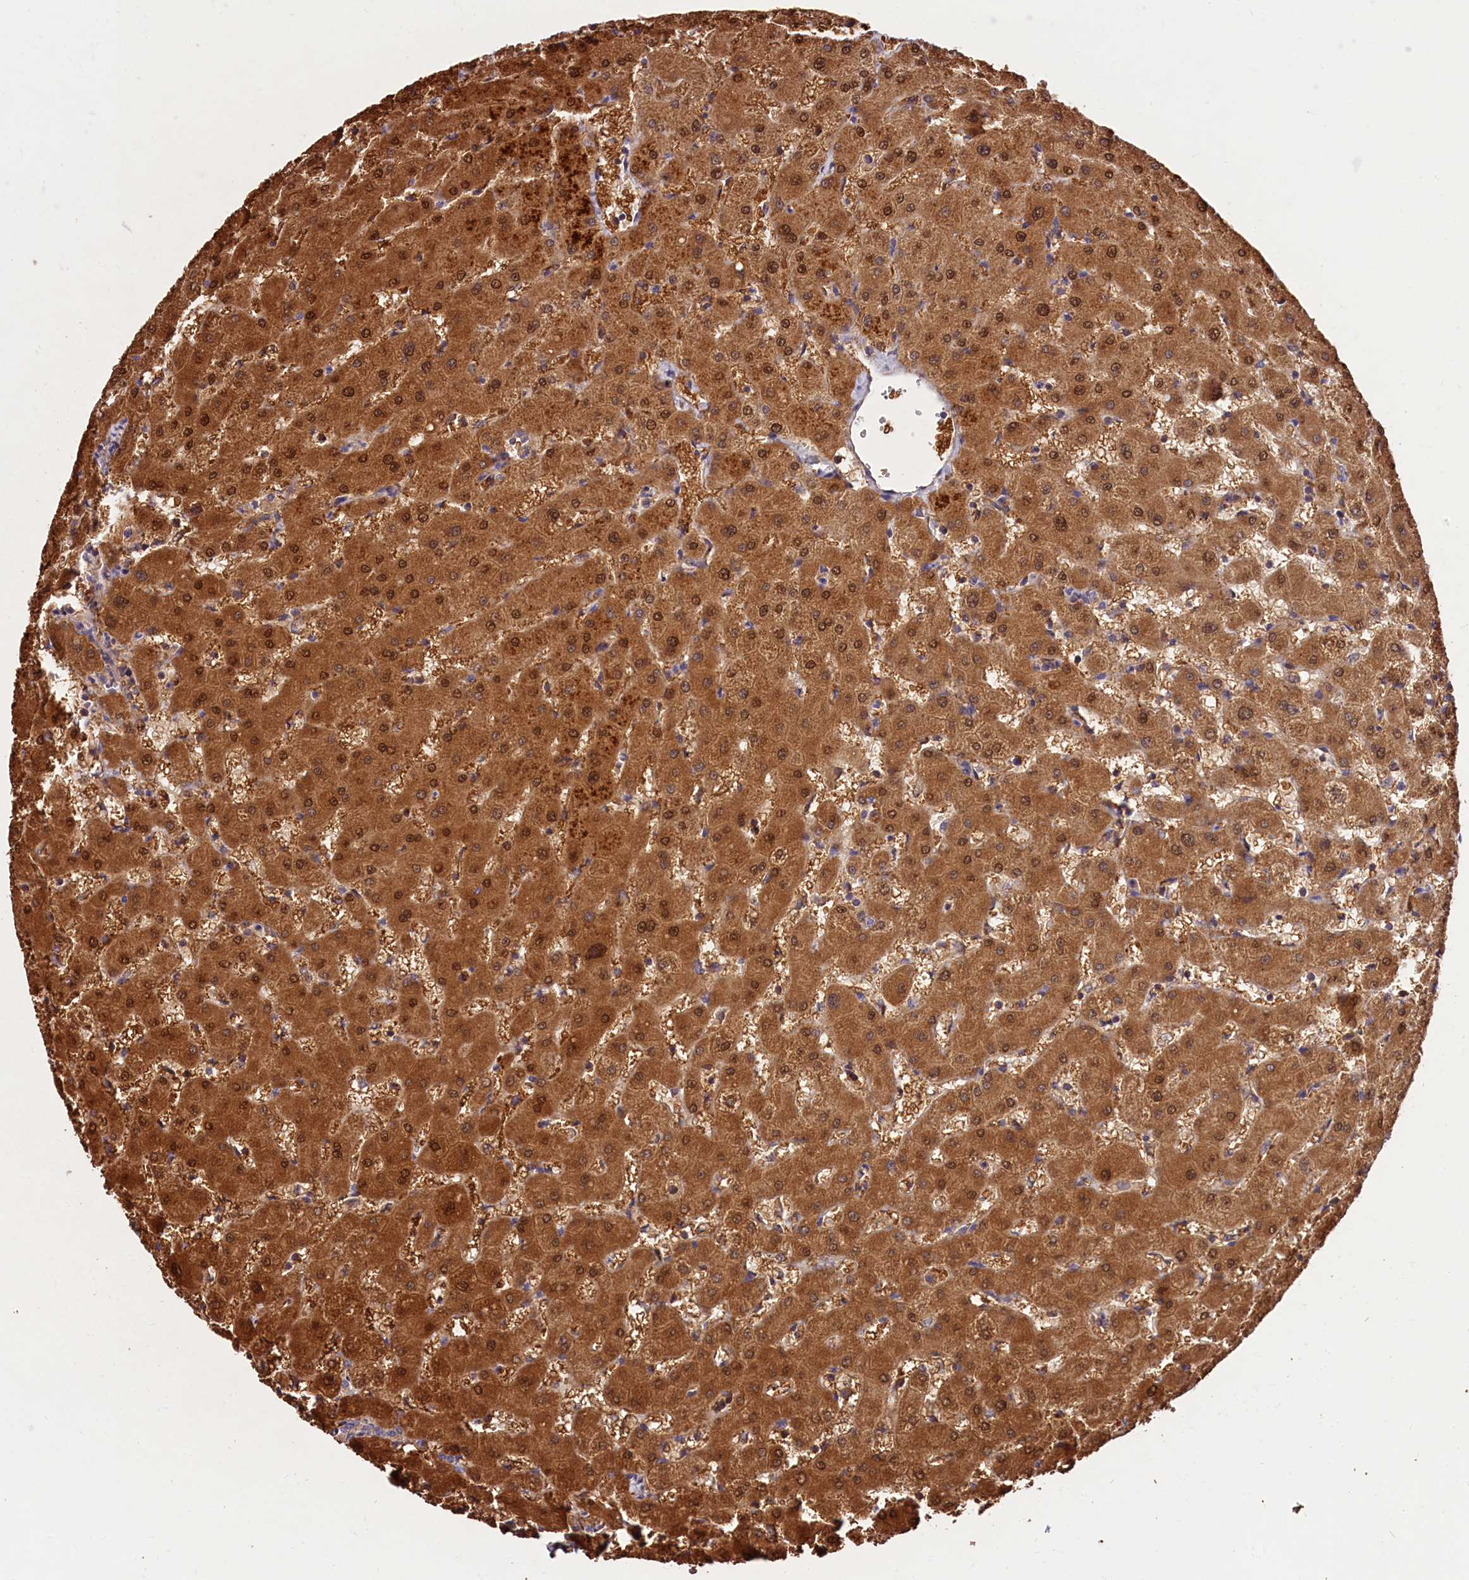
{"staining": {"intensity": "moderate", "quantity": "25%-75%", "location": "cytoplasmic/membranous"}, "tissue": "liver", "cell_type": "Cholangiocytes", "image_type": "normal", "snomed": [{"axis": "morphology", "description": "Normal tissue, NOS"}, {"axis": "topography", "description": "Liver"}], "caption": "Human liver stained for a protein (brown) exhibits moderate cytoplasmic/membranous positive expression in approximately 25%-75% of cholangiocytes.", "gene": "SPG11", "patient": {"sex": "female", "age": 63}}